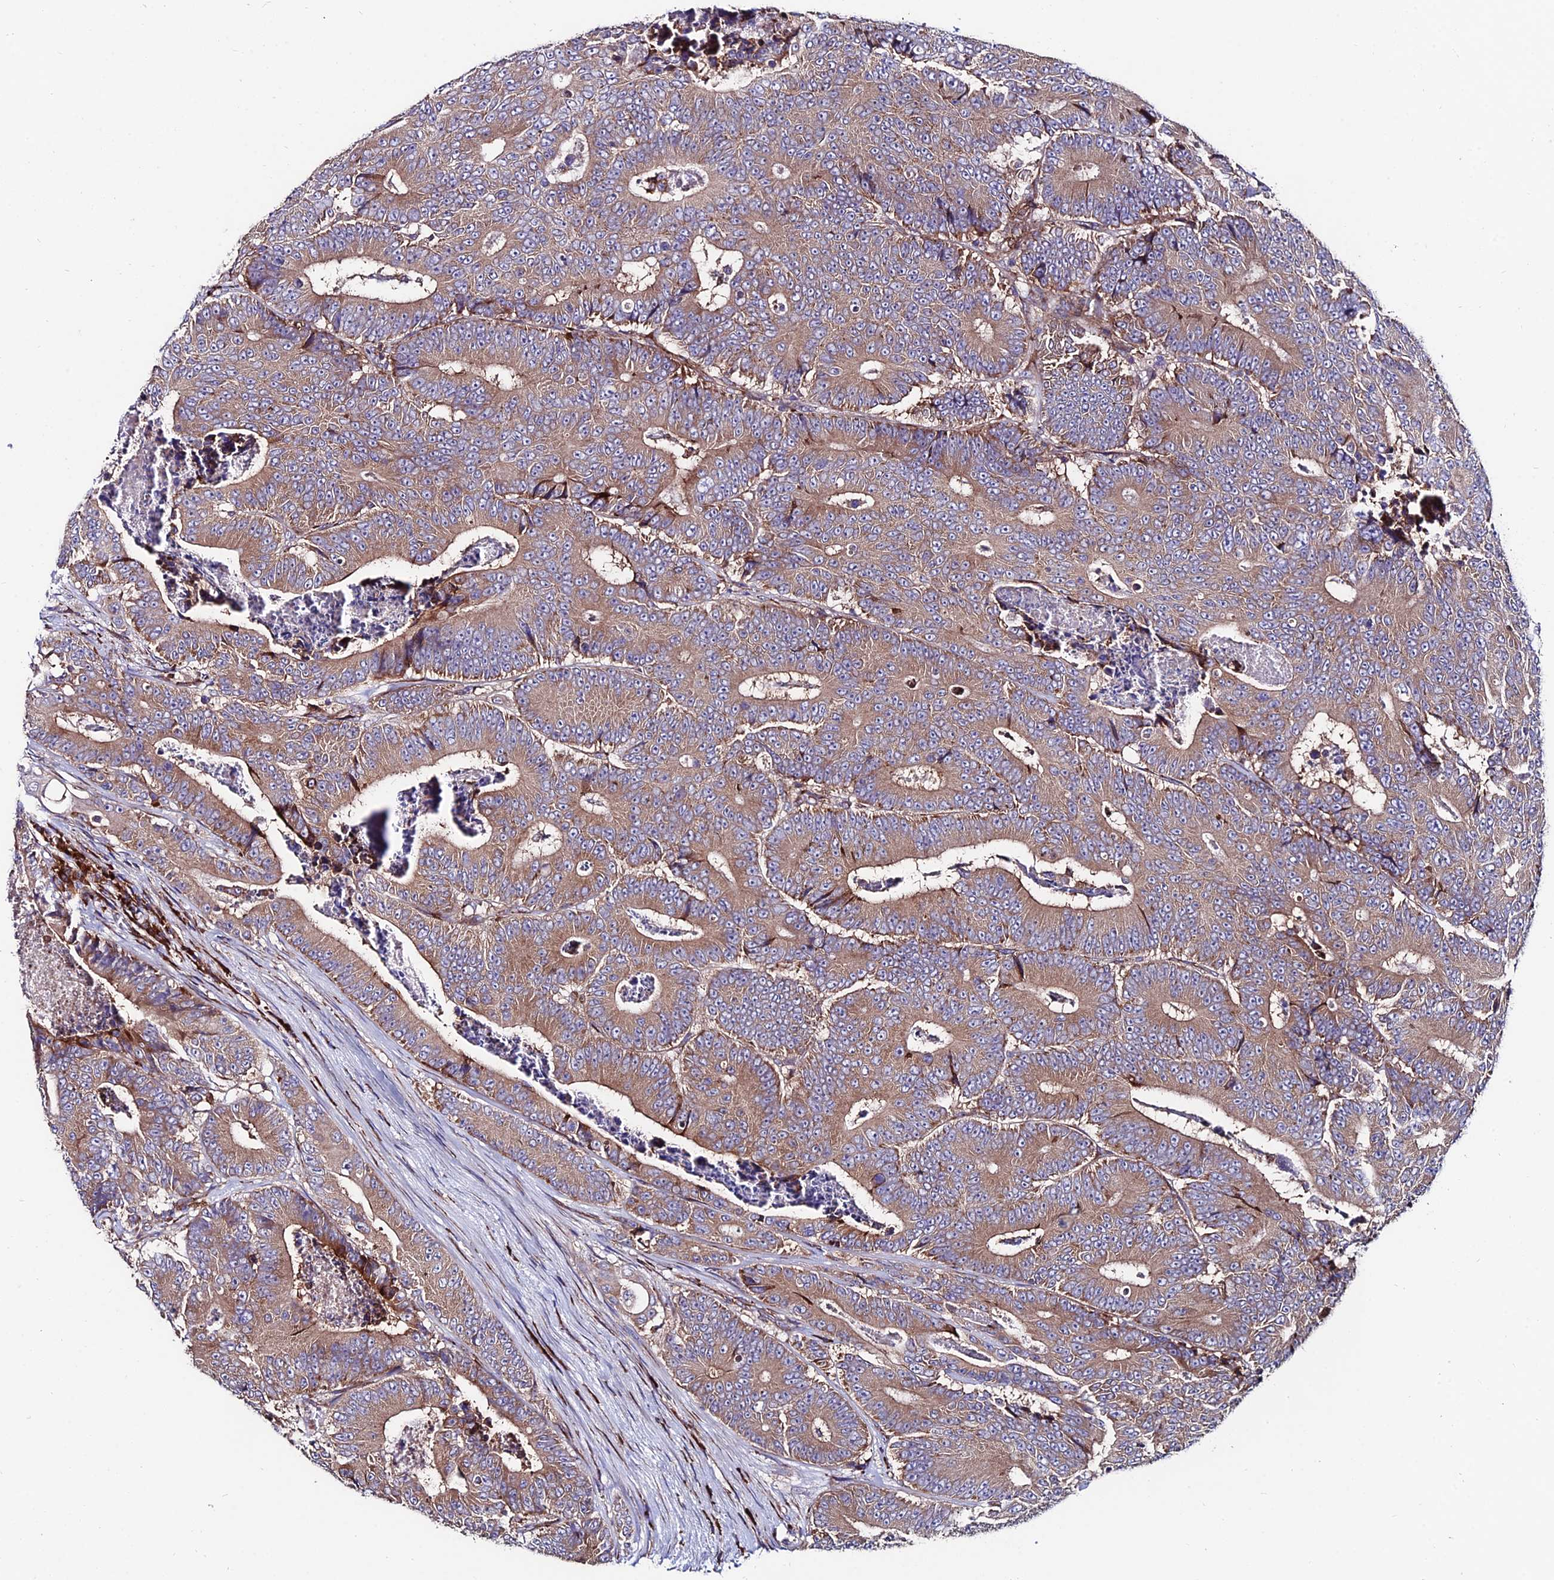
{"staining": {"intensity": "moderate", "quantity": ">75%", "location": "cytoplasmic/membranous"}, "tissue": "colorectal cancer", "cell_type": "Tumor cells", "image_type": "cancer", "snomed": [{"axis": "morphology", "description": "Adenocarcinoma, NOS"}, {"axis": "topography", "description": "Colon"}], "caption": "Colorectal cancer (adenocarcinoma) stained with a protein marker displays moderate staining in tumor cells.", "gene": "EIF3K", "patient": {"sex": "male", "age": 83}}